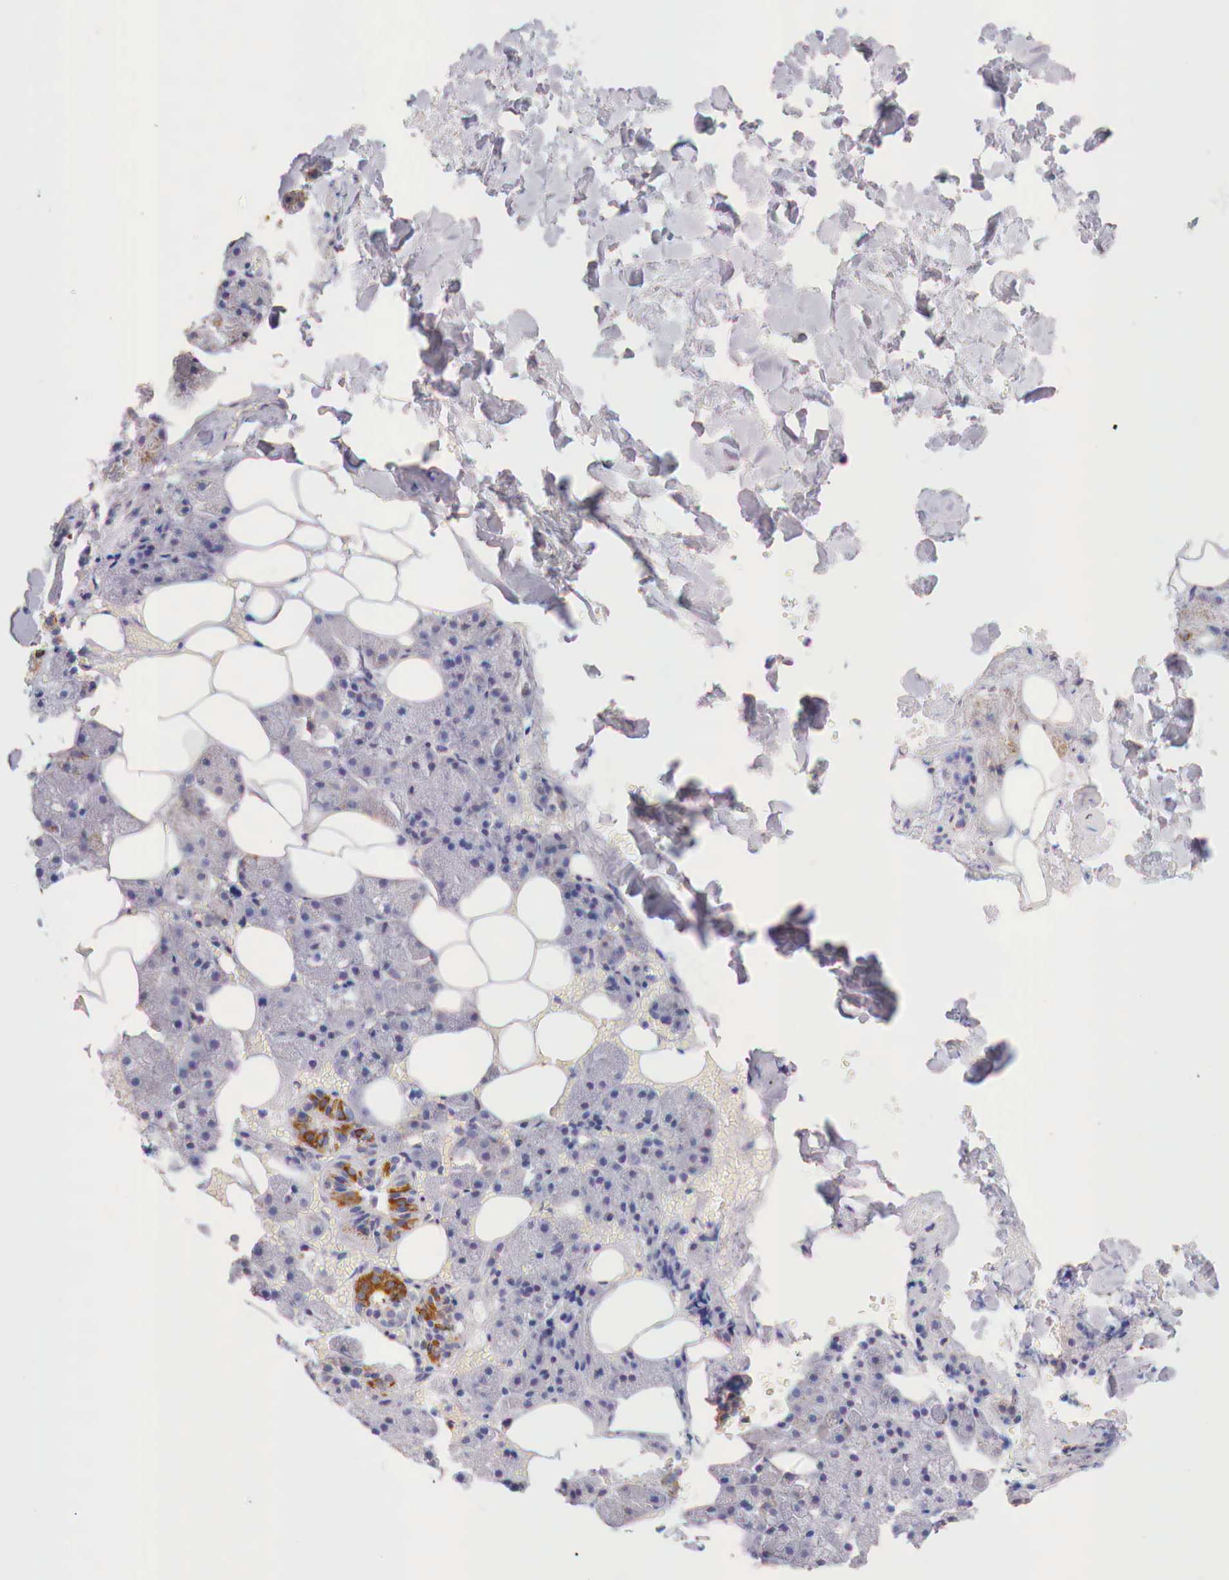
{"staining": {"intensity": "moderate", "quantity": "<25%", "location": "cytoplasmic/membranous"}, "tissue": "salivary gland", "cell_type": "Glandular cells", "image_type": "normal", "snomed": [{"axis": "morphology", "description": "Normal tissue, NOS"}, {"axis": "topography", "description": "Salivary gland"}], "caption": "Salivary gland stained with immunohistochemistry displays moderate cytoplasmic/membranous staining in about <25% of glandular cells.", "gene": "IDH3G", "patient": {"sex": "female", "age": 55}}